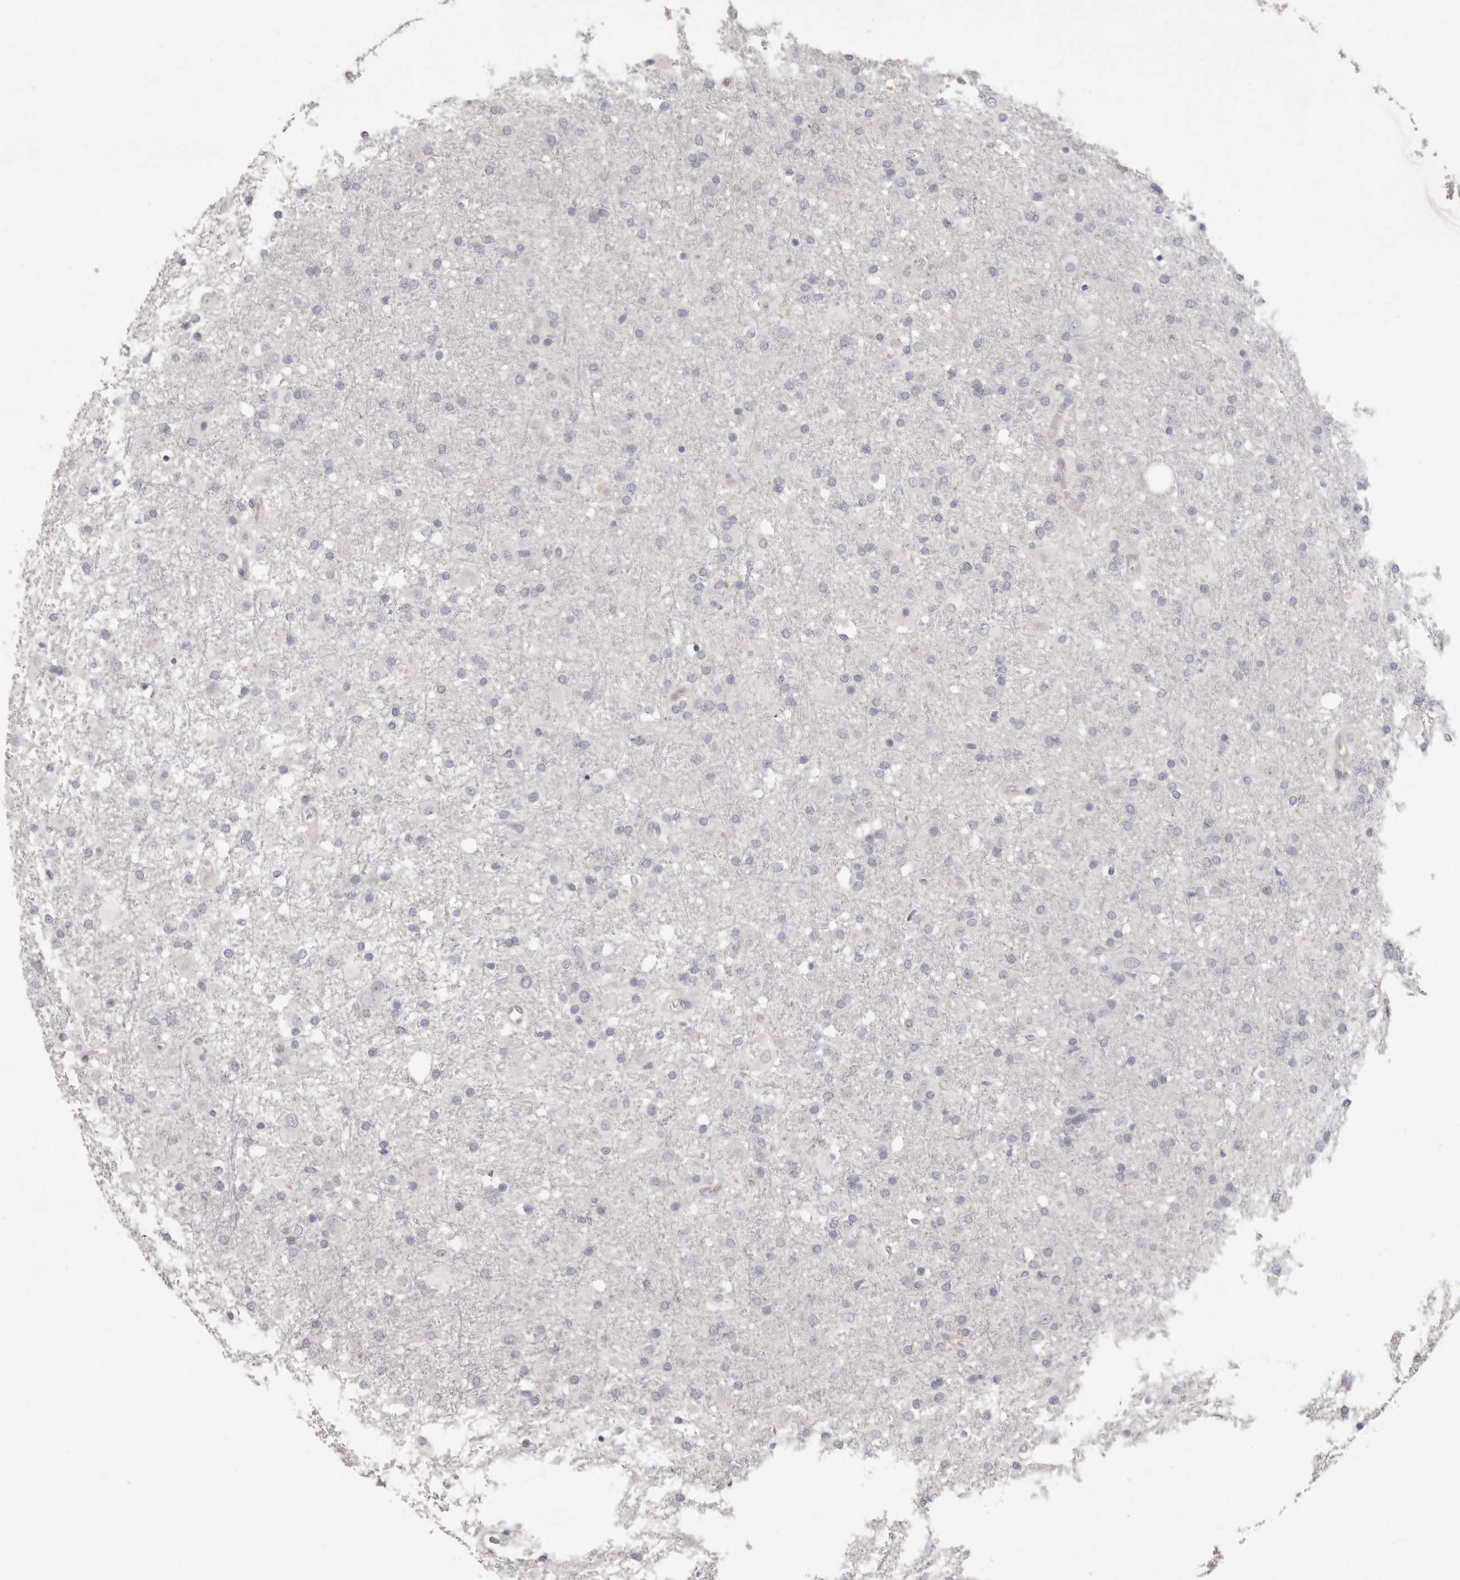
{"staining": {"intensity": "negative", "quantity": "none", "location": "none"}, "tissue": "glioma", "cell_type": "Tumor cells", "image_type": "cancer", "snomed": [{"axis": "morphology", "description": "Glioma, malignant, Low grade"}, {"axis": "topography", "description": "Brain"}], "caption": "High power microscopy histopathology image of an immunohistochemistry (IHC) histopathology image of malignant low-grade glioma, revealing no significant expression in tumor cells.", "gene": "MMACHC", "patient": {"sex": "male", "age": 65}}